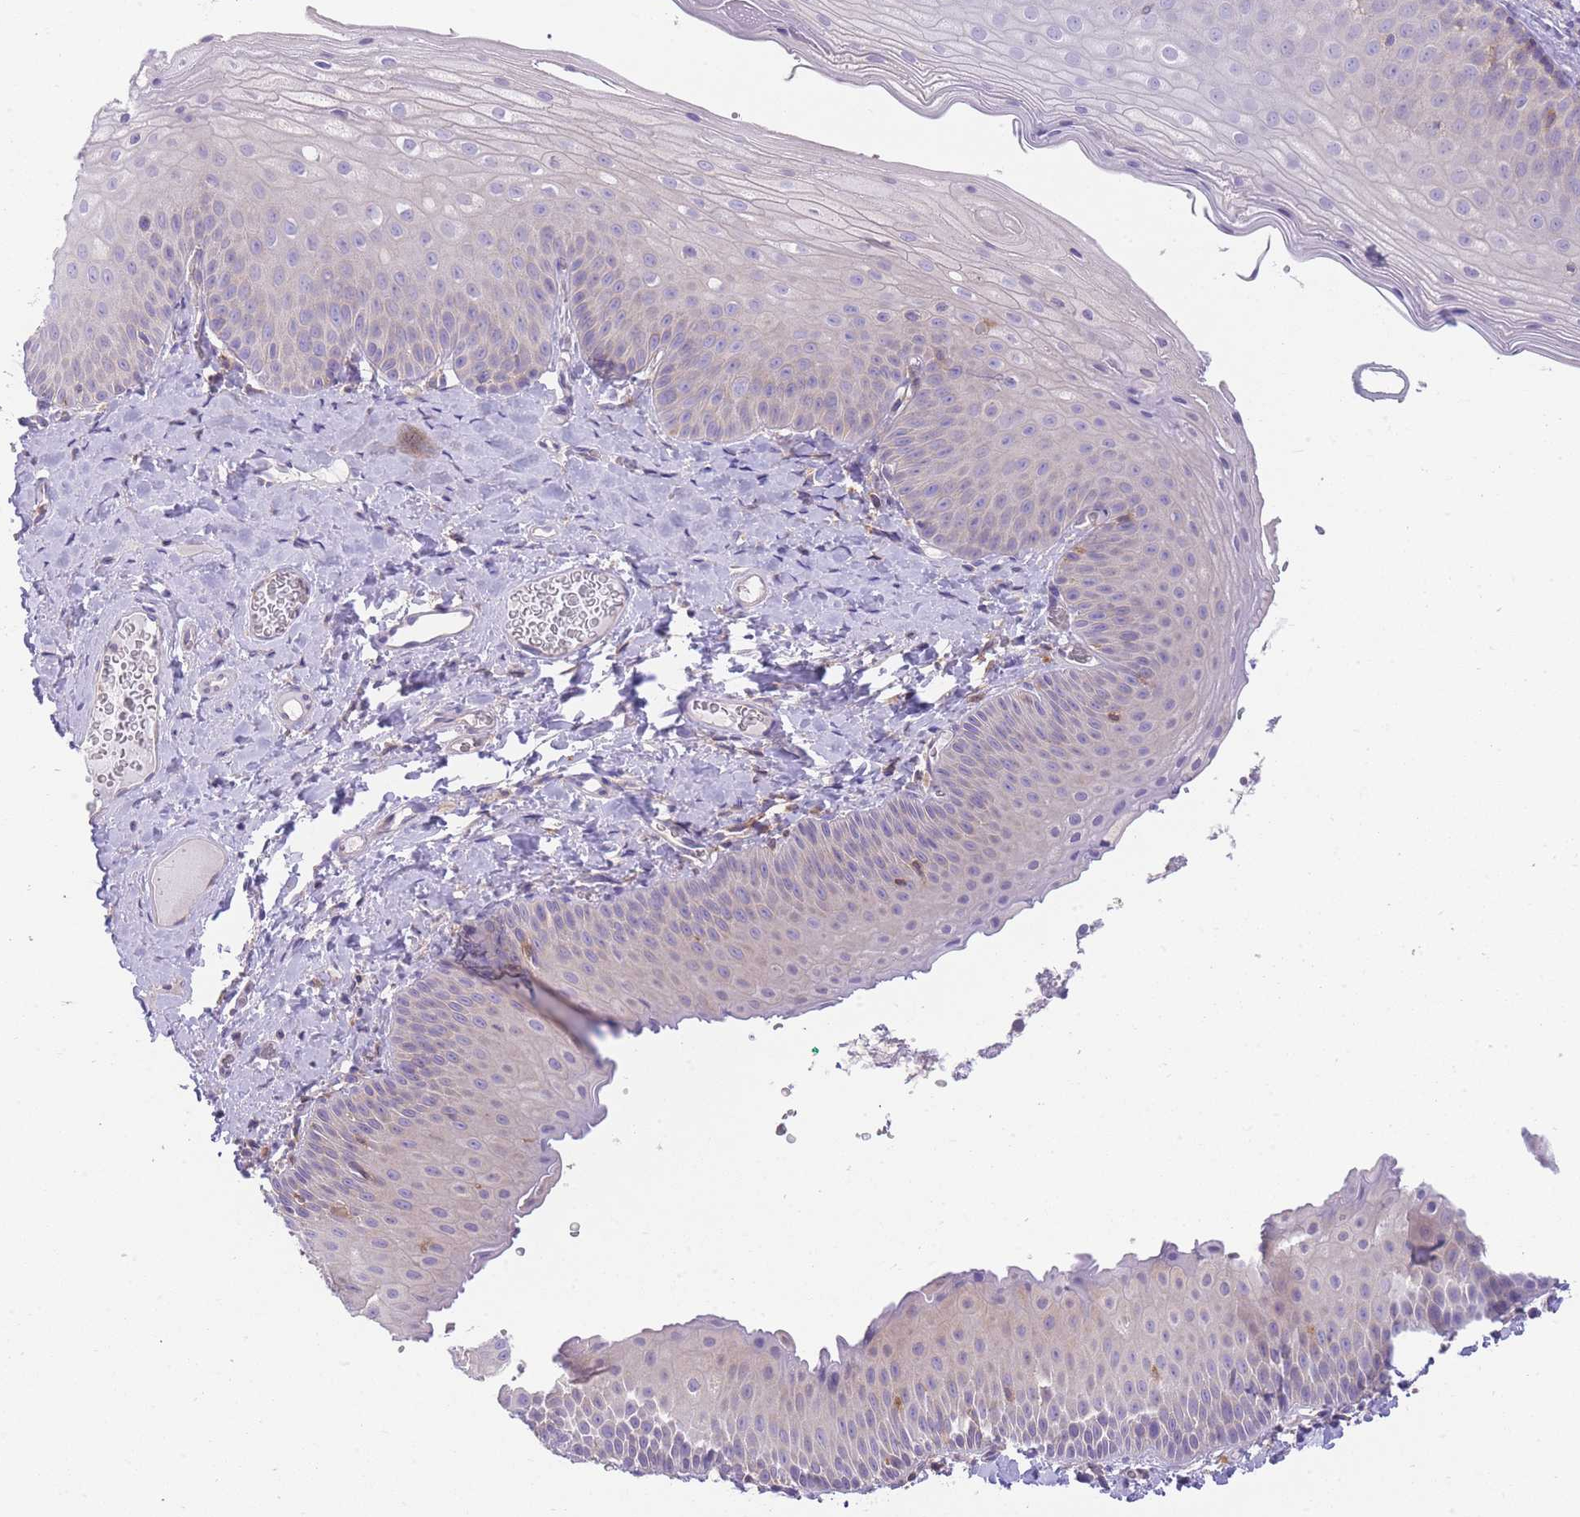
{"staining": {"intensity": "negative", "quantity": "none", "location": "none"}, "tissue": "skin", "cell_type": "Epidermal cells", "image_type": "normal", "snomed": [{"axis": "morphology", "description": "Normal tissue, NOS"}, {"axis": "morphology", "description": "Hemorrhoids"}, {"axis": "morphology", "description": "Inflammation, NOS"}, {"axis": "topography", "description": "Anal"}], "caption": "This is an immunohistochemistry photomicrograph of unremarkable skin. There is no staining in epidermal cells.", "gene": "PRKAR1A", "patient": {"sex": "male", "age": 60}}